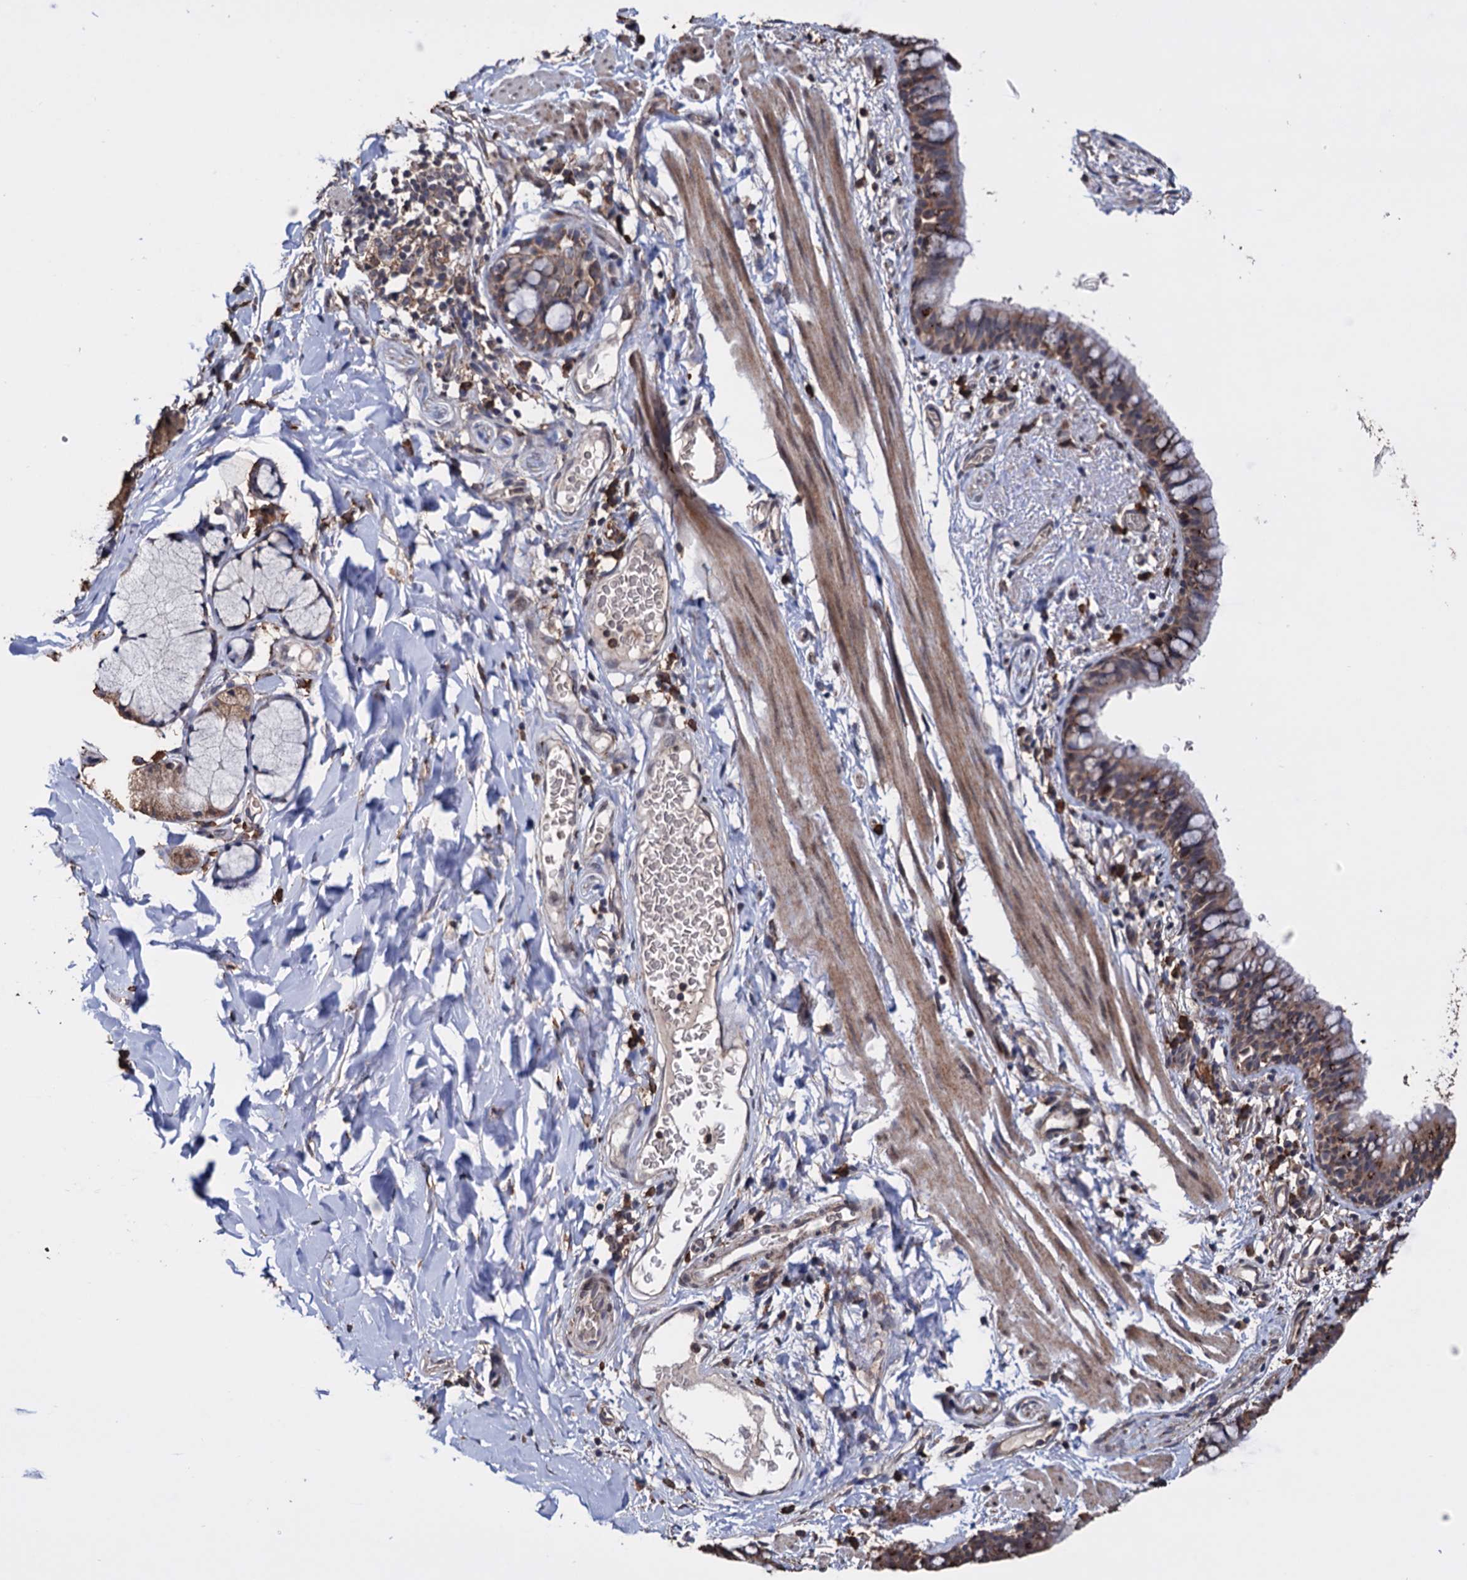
{"staining": {"intensity": "weak", "quantity": ">75%", "location": "cytoplasmic/membranous"}, "tissue": "bronchus", "cell_type": "Respiratory epithelial cells", "image_type": "normal", "snomed": [{"axis": "morphology", "description": "Normal tissue, NOS"}, {"axis": "topography", "description": "Cartilage tissue"}, {"axis": "topography", "description": "Bronchus"}], "caption": "Protein expression by immunohistochemistry demonstrates weak cytoplasmic/membranous staining in about >75% of respiratory epithelial cells in benign bronchus. Nuclei are stained in blue.", "gene": "TBC1D12", "patient": {"sex": "female", "age": 36}}